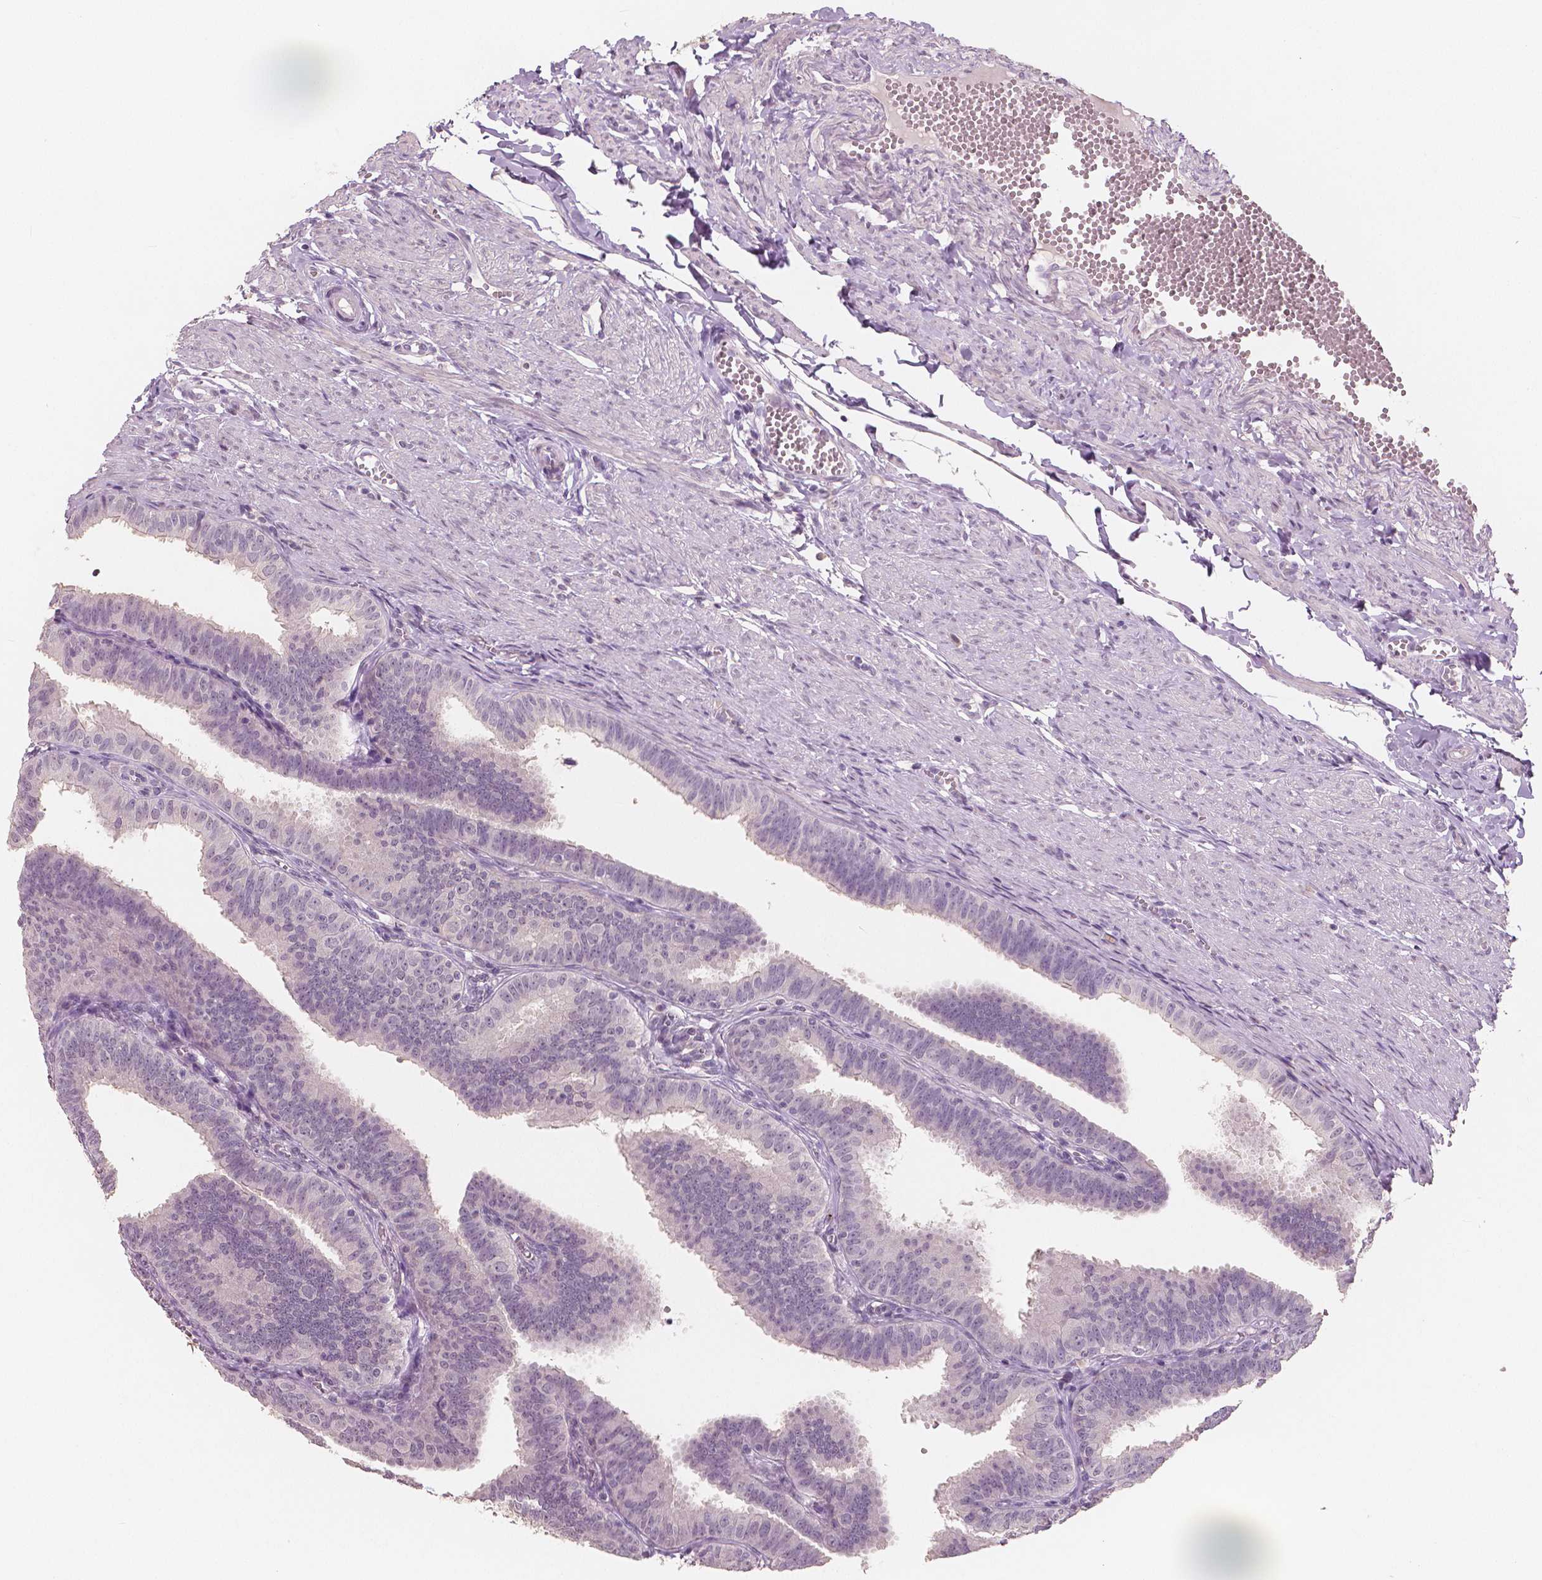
{"staining": {"intensity": "negative", "quantity": "none", "location": "none"}, "tissue": "fallopian tube", "cell_type": "Glandular cells", "image_type": "normal", "snomed": [{"axis": "morphology", "description": "Normal tissue, NOS"}, {"axis": "topography", "description": "Fallopian tube"}], "caption": "Glandular cells are negative for brown protein staining in unremarkable fallopian tube. Brightfield microscopy of immunohistochemistry (IHC) stained with DAB (3,3'-diaminobenzidine) (brown) and hematoxylin (blue), captured at high magnification.", "gene": "RNASE7", "patient": {"sex": "female", "age": 25}}